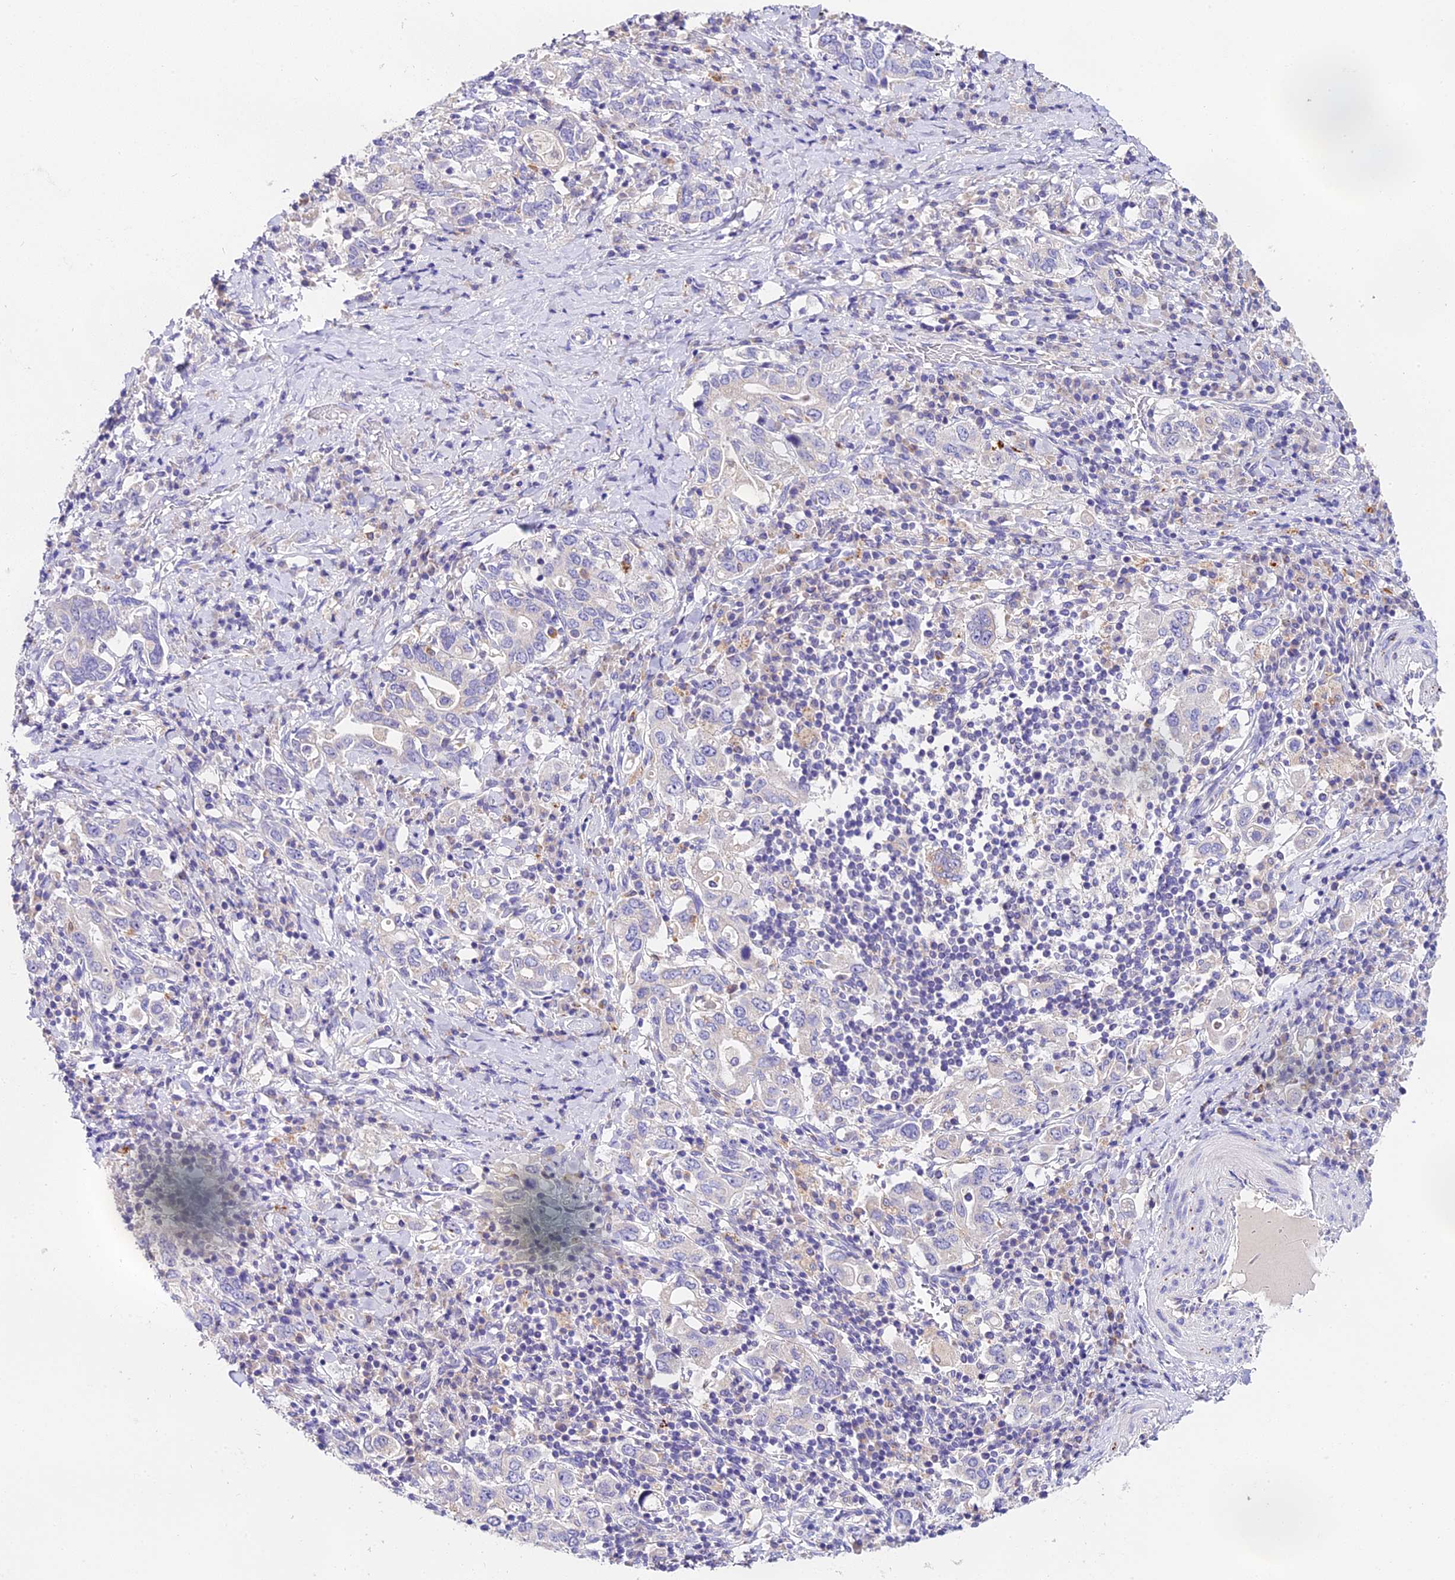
{"staining": {"intensity": "negative", "quantity": "none", "location": "none"}, "tissue": "stomach cancer", "cell_type": "Tumor cells", "image_type": "cancer", "snomed": [{"axis": "morphology", "description": "Adenocarcinoma, NOS"}, {"axis": "topography", "description": "Stomach, upper"}, {"axis": "topography", "description": "Stomach"}], "caption": "Immunohistochemistry (IHC) photomicrograph of stomach cancer (adenocarcinoma) stained for a protein (brown), which exhibits no staining in tumor cells.", "gene": "LYPD6", "patient": {"sex": "male", "age": 62}}